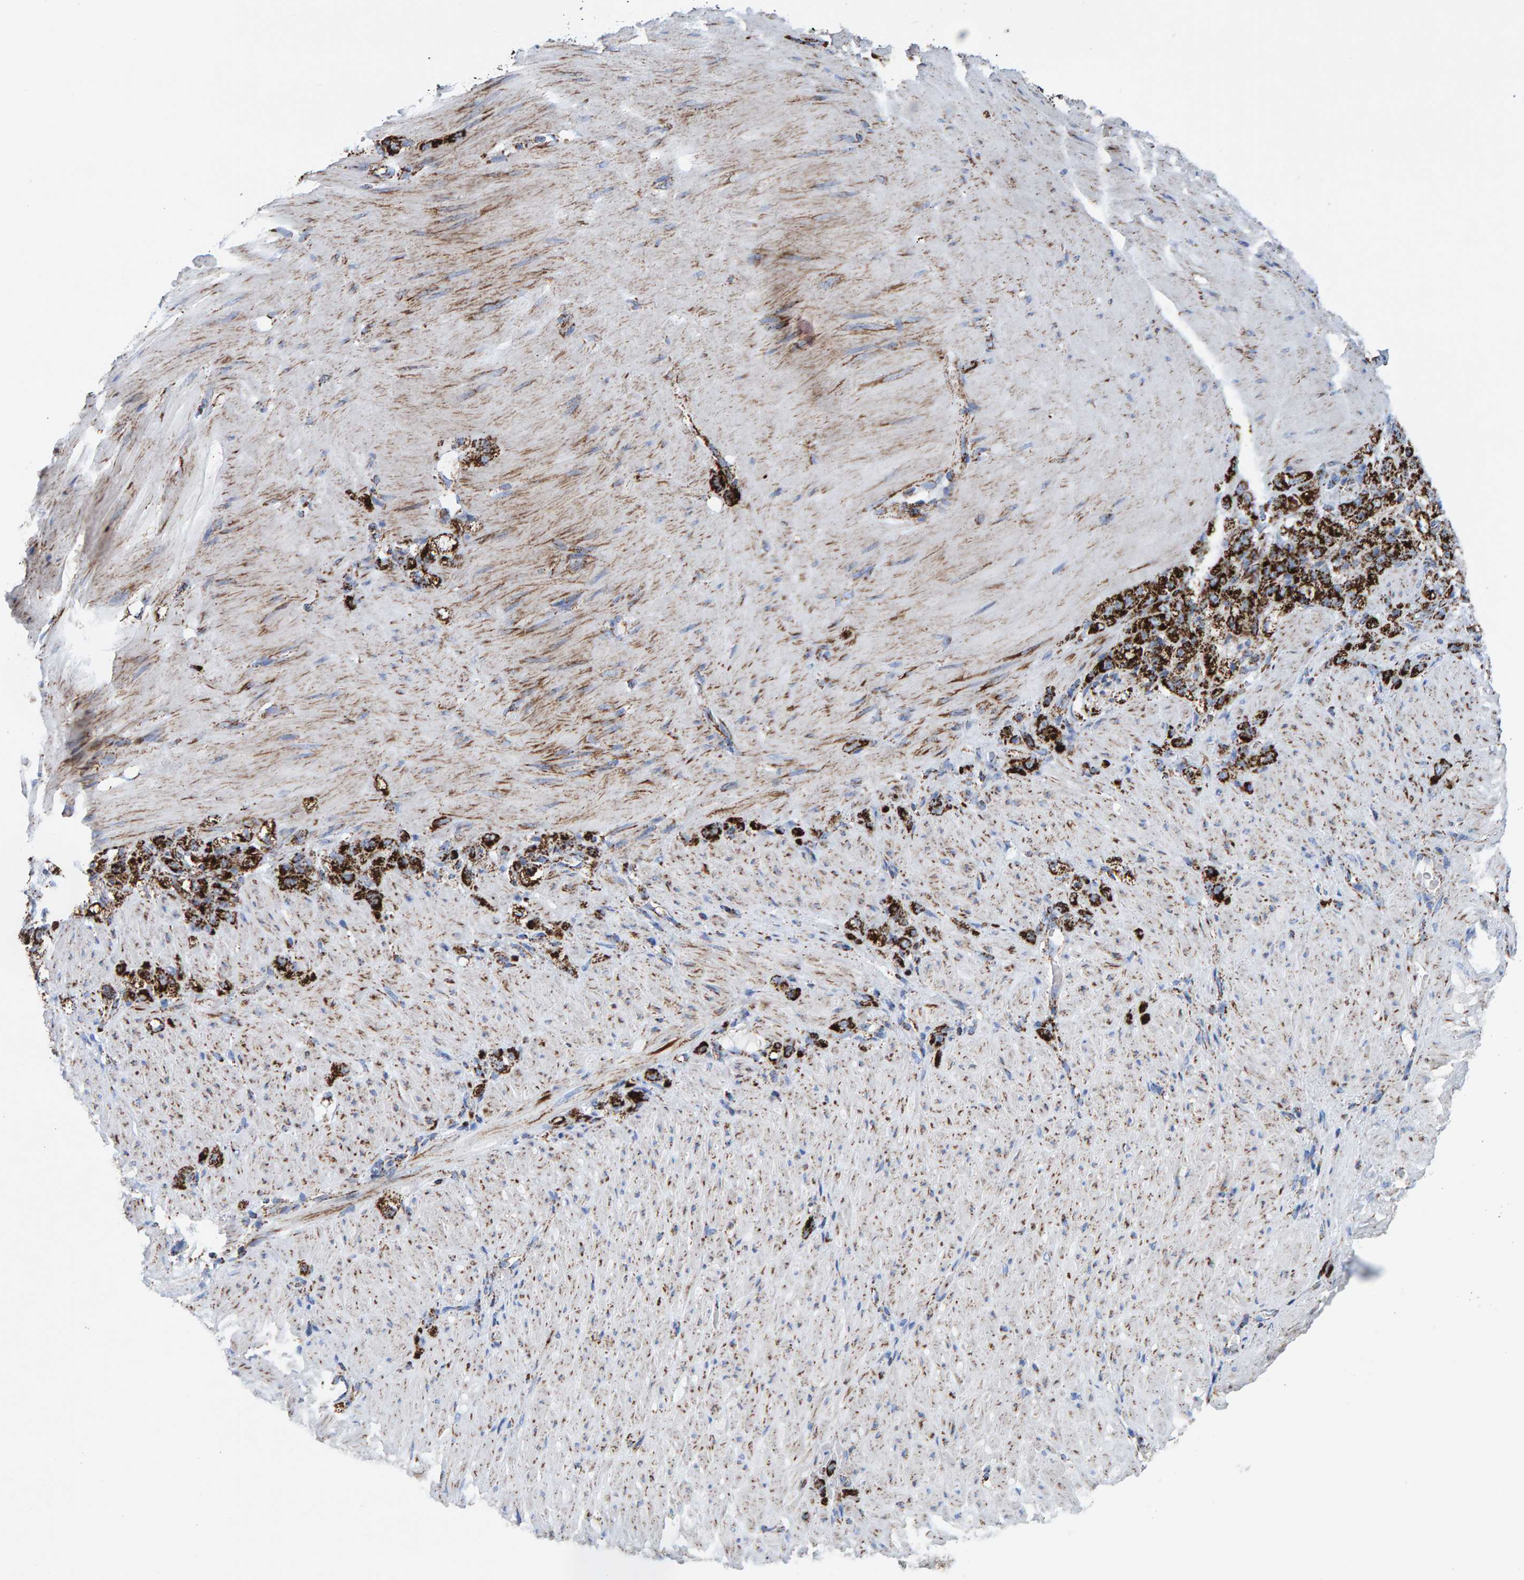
{"staining": {"intensity": "strong", "quantity": ">75%", "location": "cytoplasmic/membranous"}, "tissue": "stomach cancer", "cell_type": "Tumor cells", "image_type": "cancer", "snomed": [{"axis": "morphology", "description": "Normal tissue, NOS"}, {"axis": "morphology", "description": "Adenocarcinoma, NOS"}, {"axis": "topography", "description": "Stomach"}], "caption": "Protein staining demonstrates strong cytoplasmic/membranous staining in about >75% of tumor cells in adenocarcinoma (stomach).", "gene": "ENSG00000262660", "patient": {"sex": "male", "age": 82}}